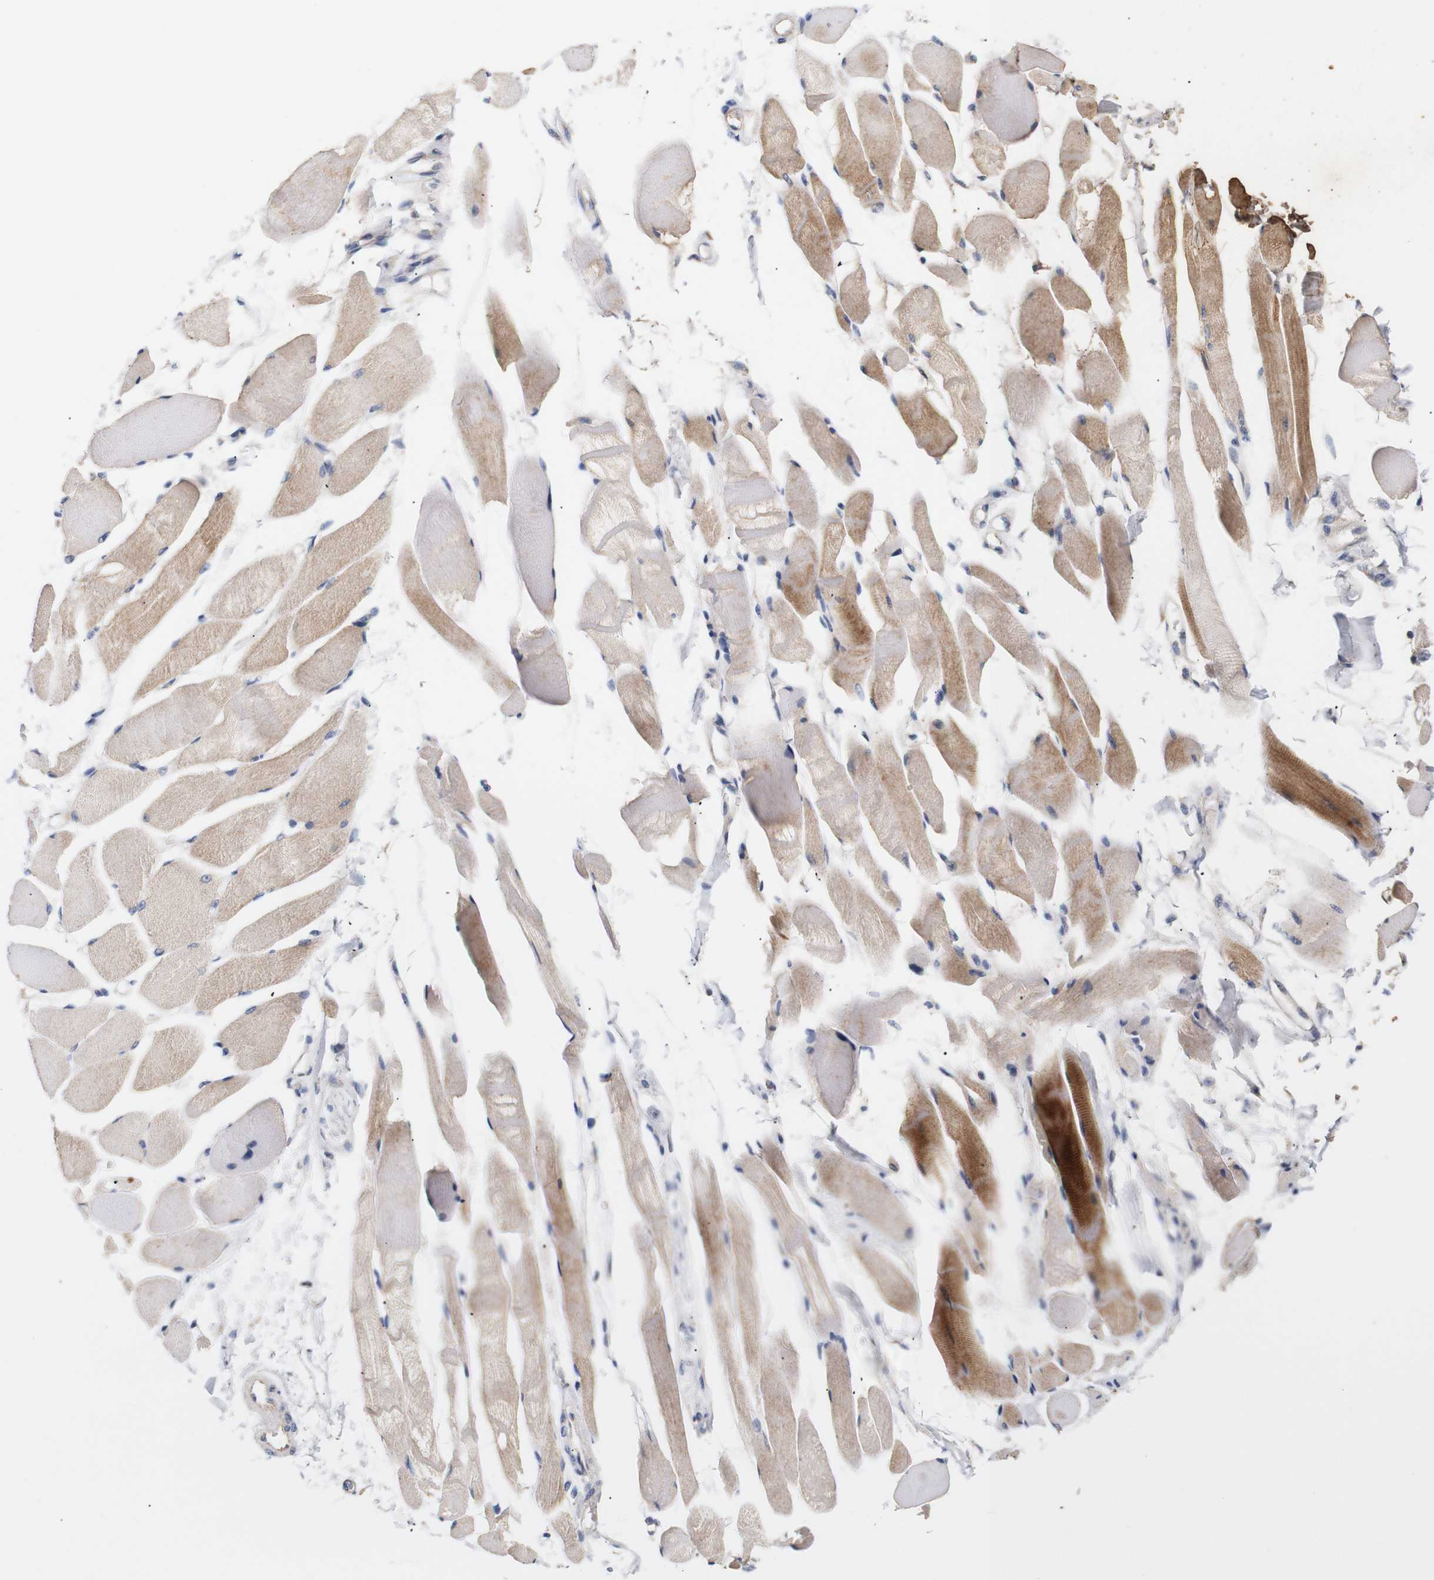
{"staining": {"intensity": "moderate", "quantity": ">75%", "location": "cytoplasmic/membranous"}, "tissue": "skeletal muscle", "cell_type": "Myocytes", "image_type": "normal", "snomed": [{"axis": "morphology", "description": "Normal tissue, NOS"}, {"axis": "topography", "description": "Skeletal muscle"}, {"axis": "topography", "description": "Peripheral nerve tissue"}], "caption": "Protein staining displays moderate cytoplasmic/membranous staining in about >75% of myocytes in benign skeletal muscle.", "gene": "TRIM5", "patient": {"sex": "female", "age": 84}}